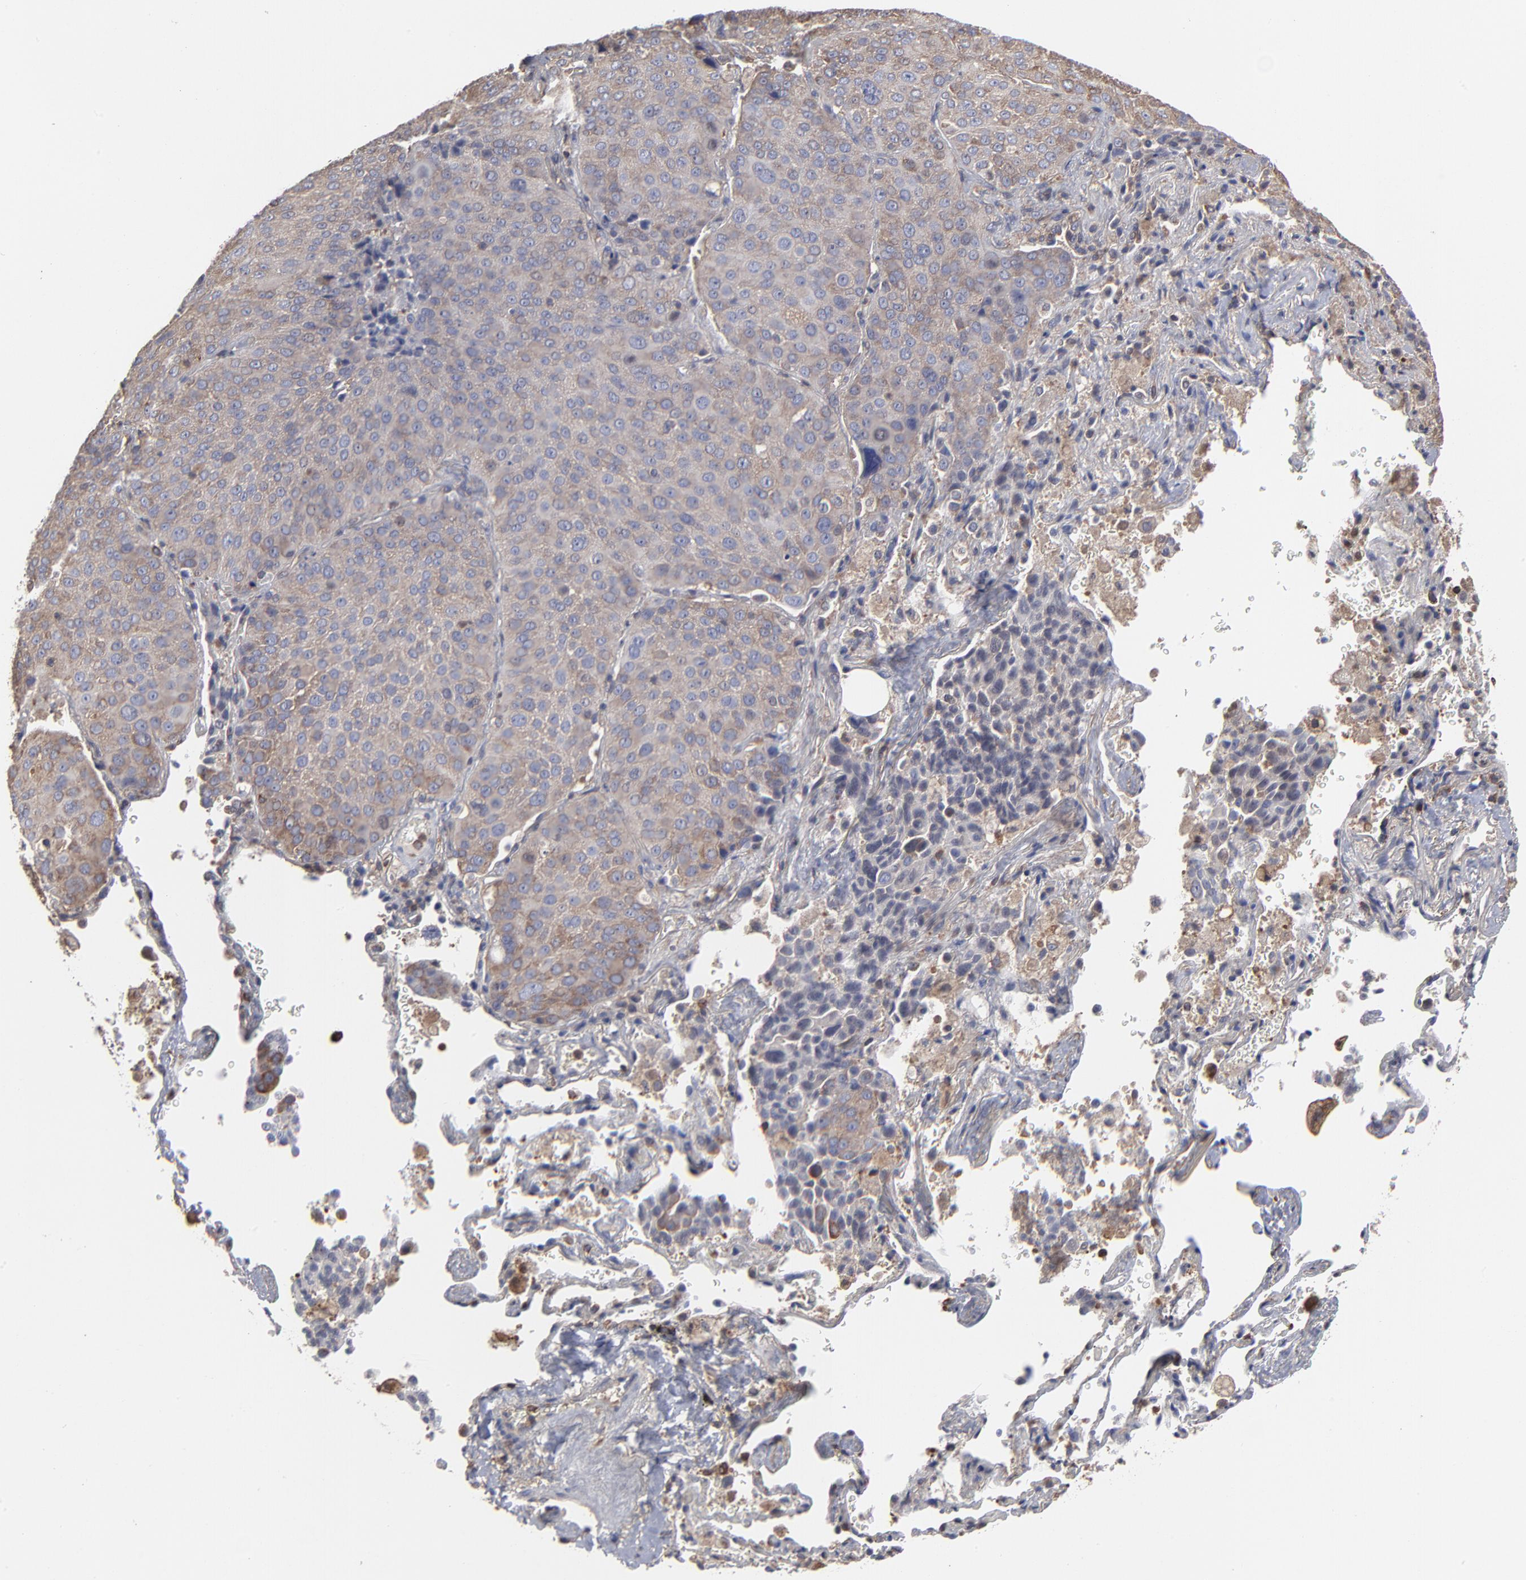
{"staining": {"intensity": "weak", "quantity": ">75%", "location": "cytoplasmic/membranous"}, "tissue": "lung cancer", "cell_type": "Tumor cells", "image_type": "cancer", "snomed": [{"axis": "morphology", "description": "Squamous cell carcinoma, NOS"}, {"axis": "topography", "description": "Lung"}], "caption": "Squamous cell carcinoma (lung) stained for a protein (brown) exhibits weak cytoplasmic/membranous positive staining in approximately >75% of tumor cells.", "gene": "MAP2K1", "patient": {"sex": "male", "age": 54}}